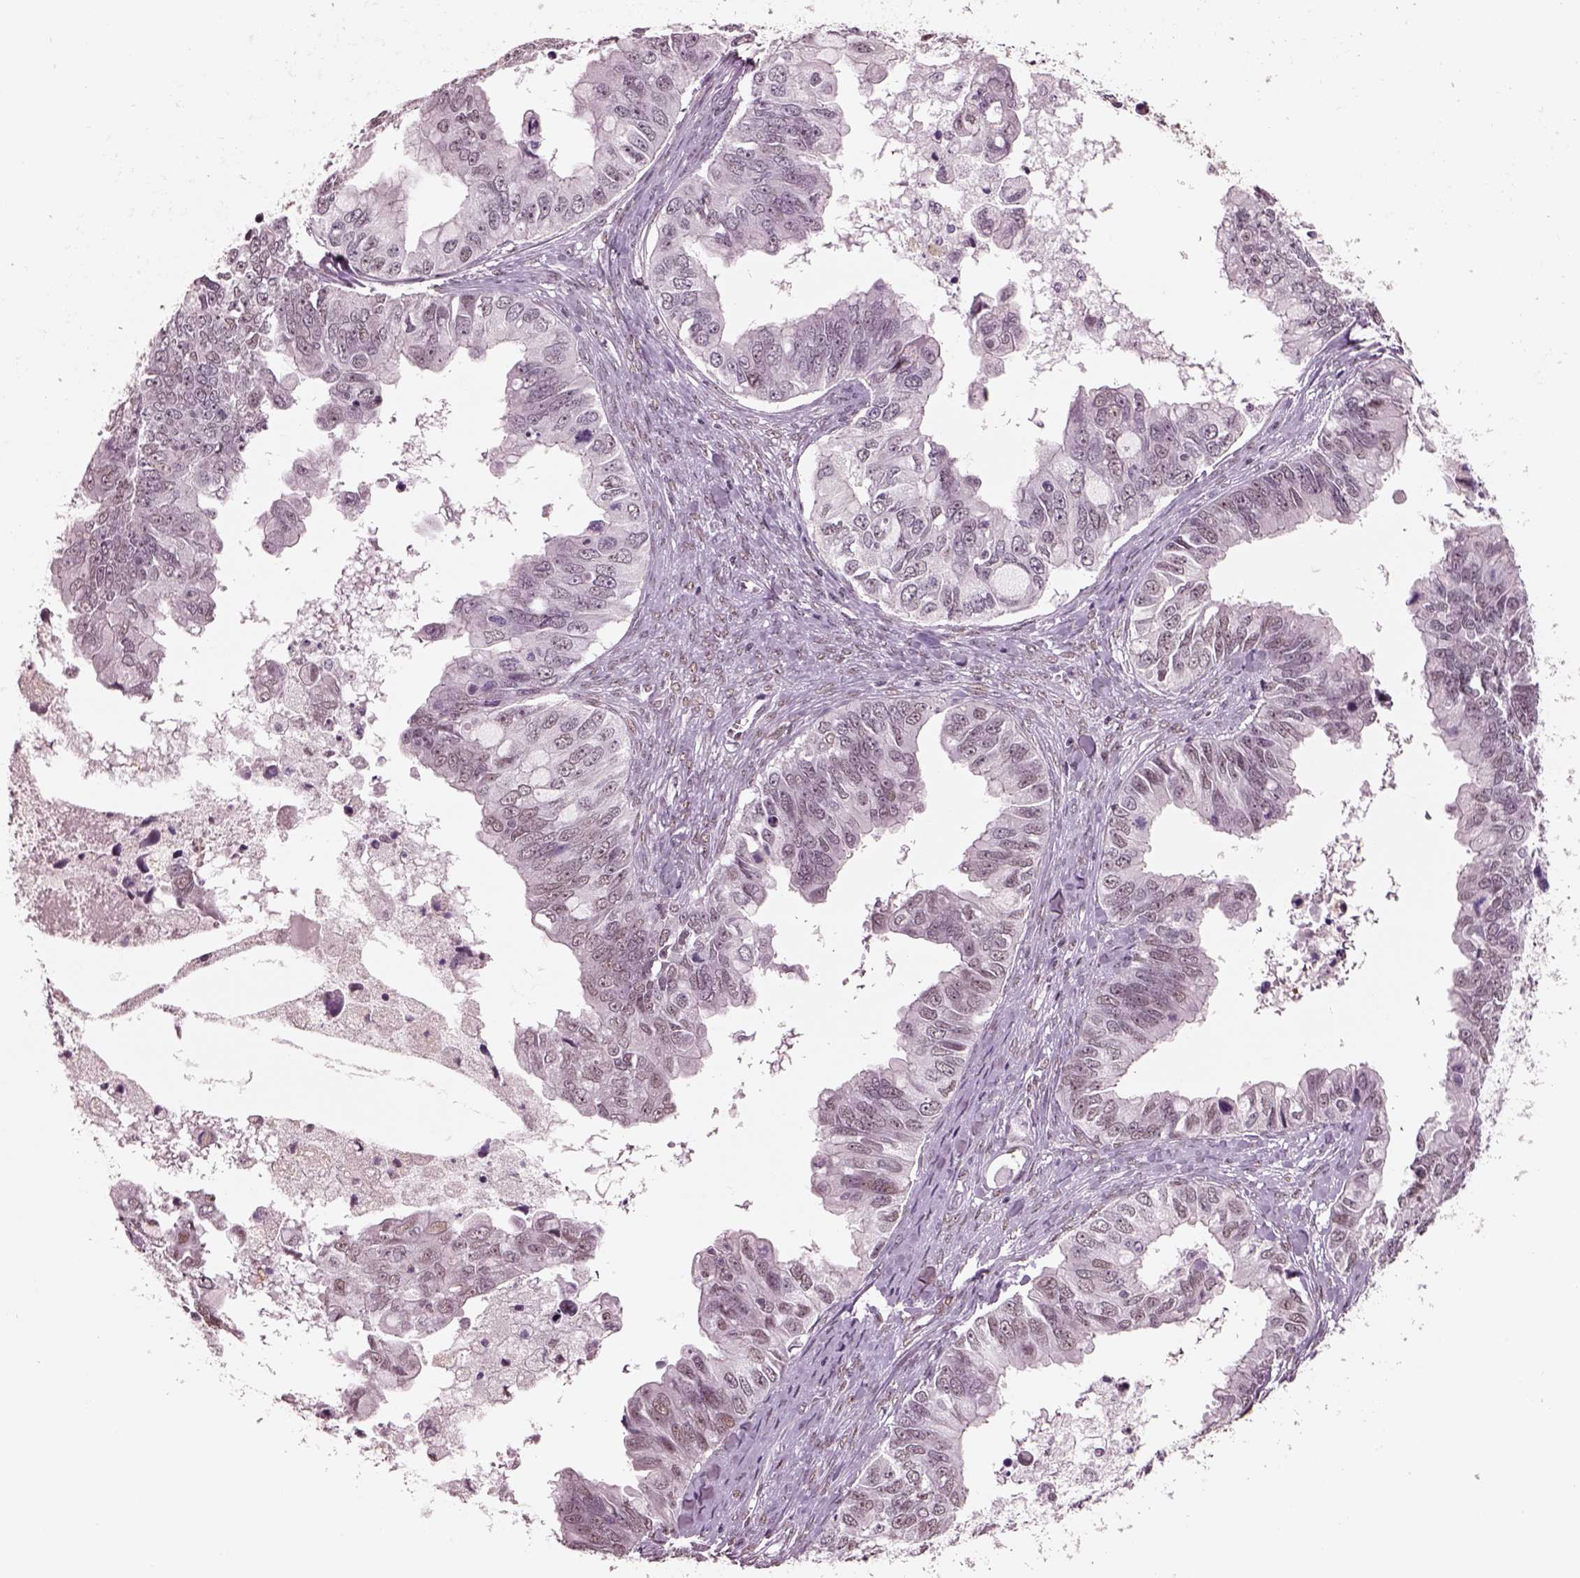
{"staining": {"intensity": "weak", "quantity": "25%-75%", "location": "nuclear"}, "tissue": "ovarian cancer", "cell_type": "Tumor cells", "image_type": "cancer", "snomed": [{"axis": "morphology", "description": "Cystadenocarcinoma, mucinous, NOS"}, {"axis": "topography", "description": "Ovary"}], "caption": "Immunohistochemistry image of human ovarian mucinous cystadenocarcinoma stained for a protein (brown), which demonstrates low levels of weak nuclear staining in approximately 25%-75% of tumor cells.", "gene": "SEPHS1", "patient": {"sex": "female", "age": 76}}